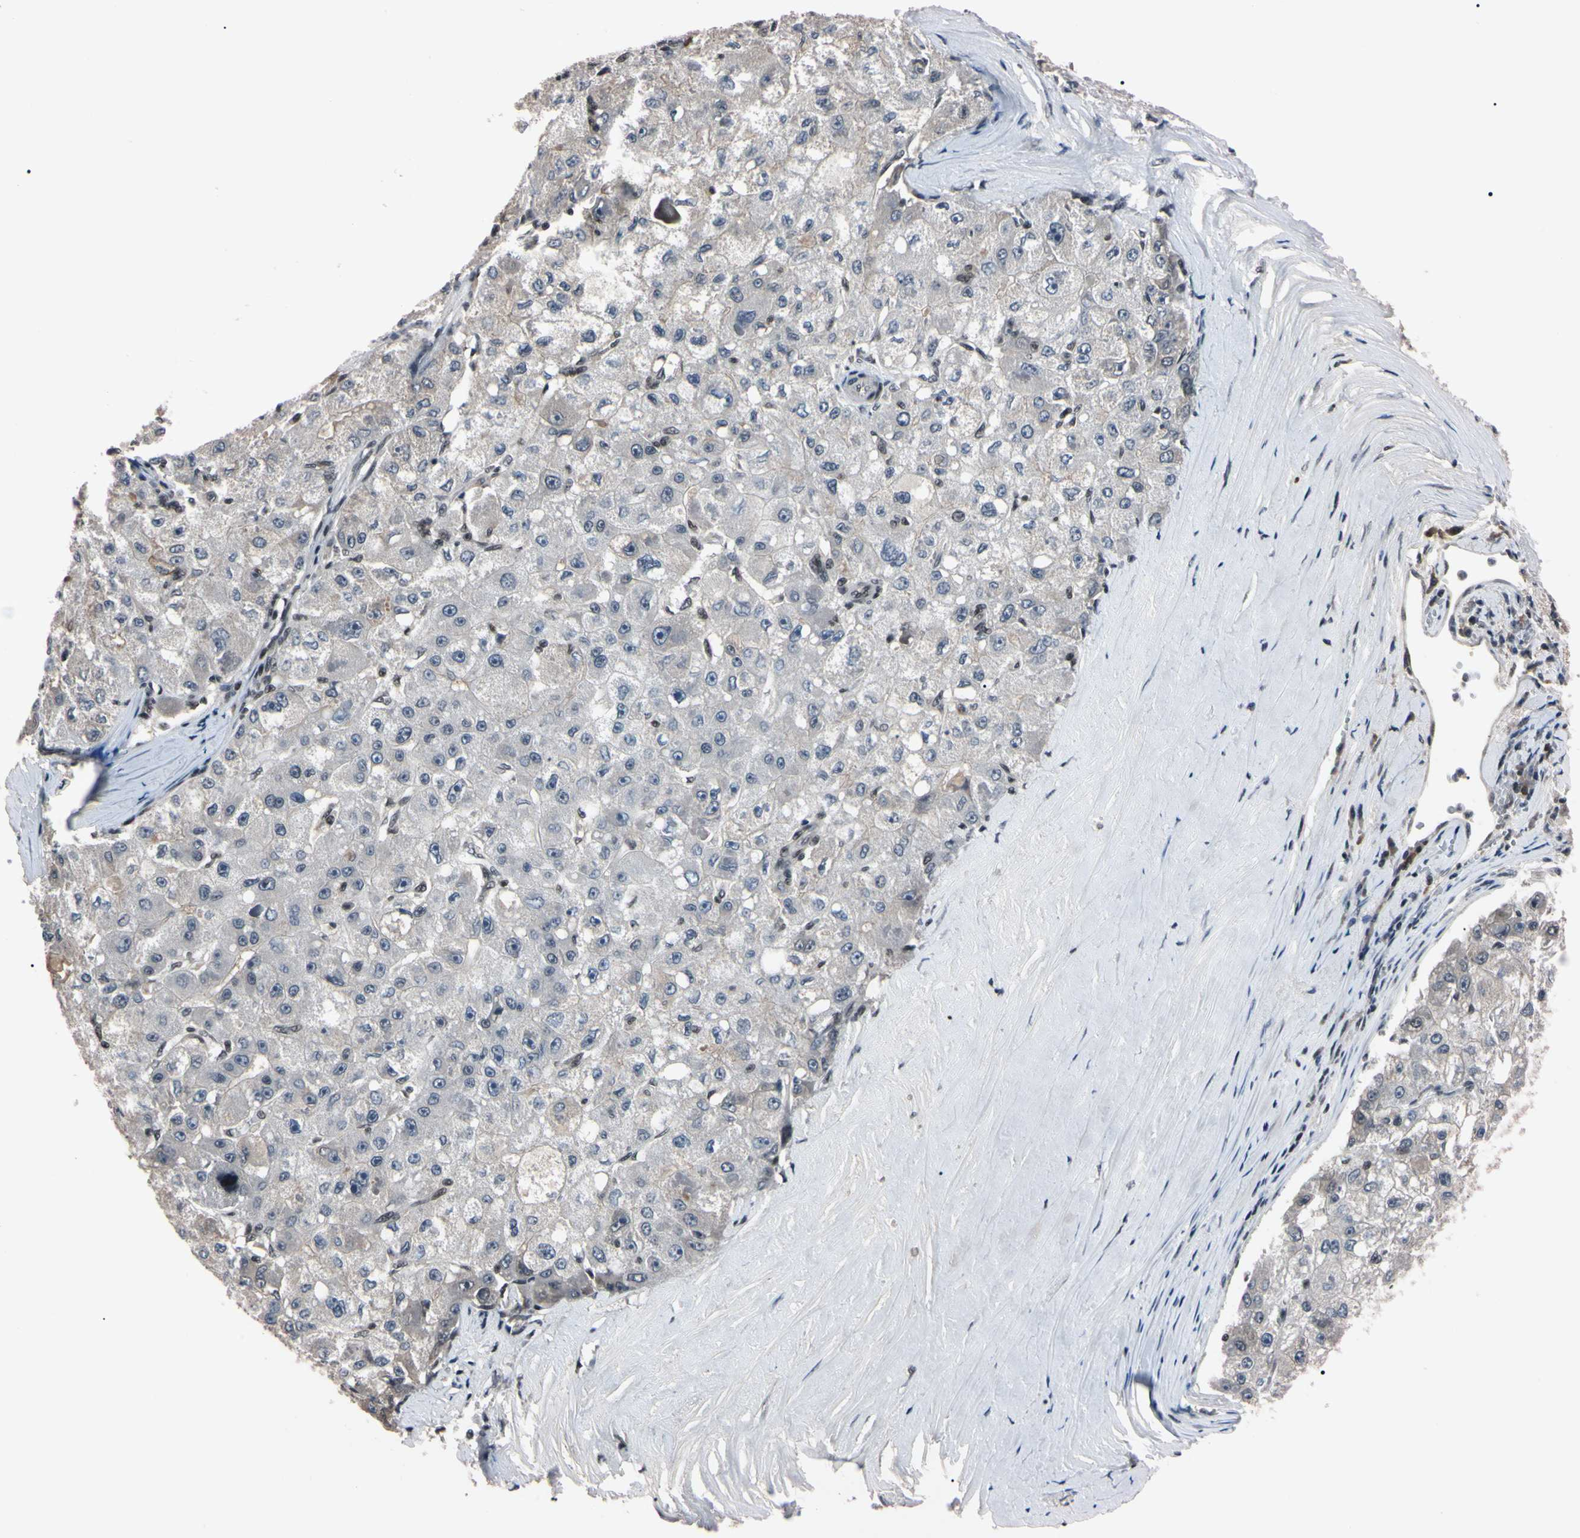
{"staining": {"intensity": "negative", "quantity": "none", "location": "none"}, "tissue": "liver cancer", "cell_type": "Tumor cells", "image_type": "cancer", "snomed": [{"axis": "morphology", "description": "Carcinoma, Hepatocellular, NOS"}, {"axis": "topography", "description": "Liver"}], "caption": "Tumor cells show no significant expression in liver cancer (hepatocellular carcinoma).", "gene": "YY1", "patient": {"sex": "male", "age": 80}}